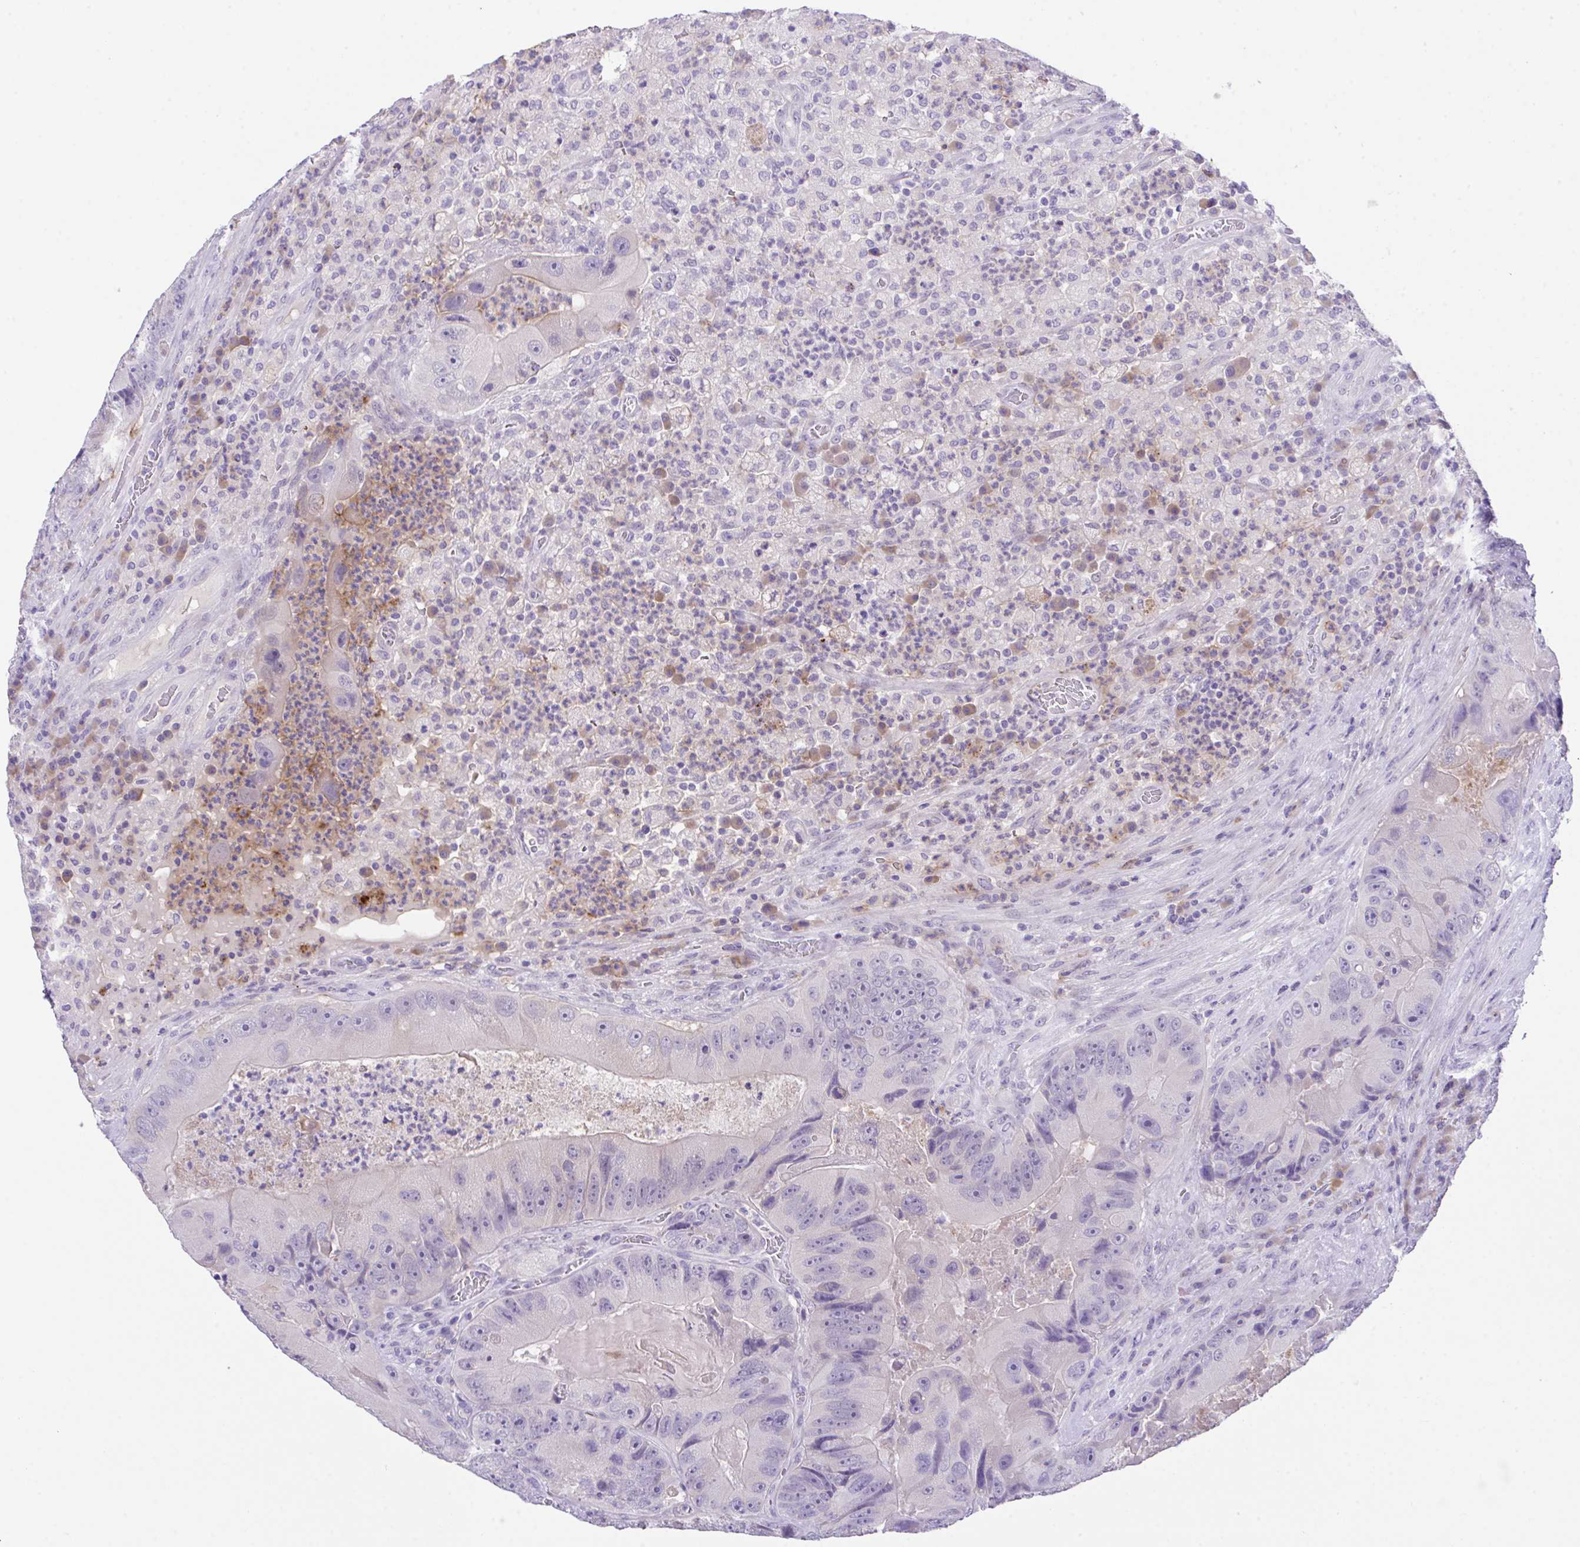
{"staining": {"intensity": "negative", "quantity": "none", "location": "none"}, "tissue": "colorectal cancer", "cell_type": "Tumor cells", "image_type": "cancer", "snomed": [{"axis": "morphology", "description": "Adenocarcinoma, NOS"}, {"axis": "topography", "description": "Colon"}], "caption": "Colorectal cancer was stained to show a protein in brown. There is no significant expression in tumor cells.", "gene": "HOXB4", "patient": {"sex": "female", "age": 86}}